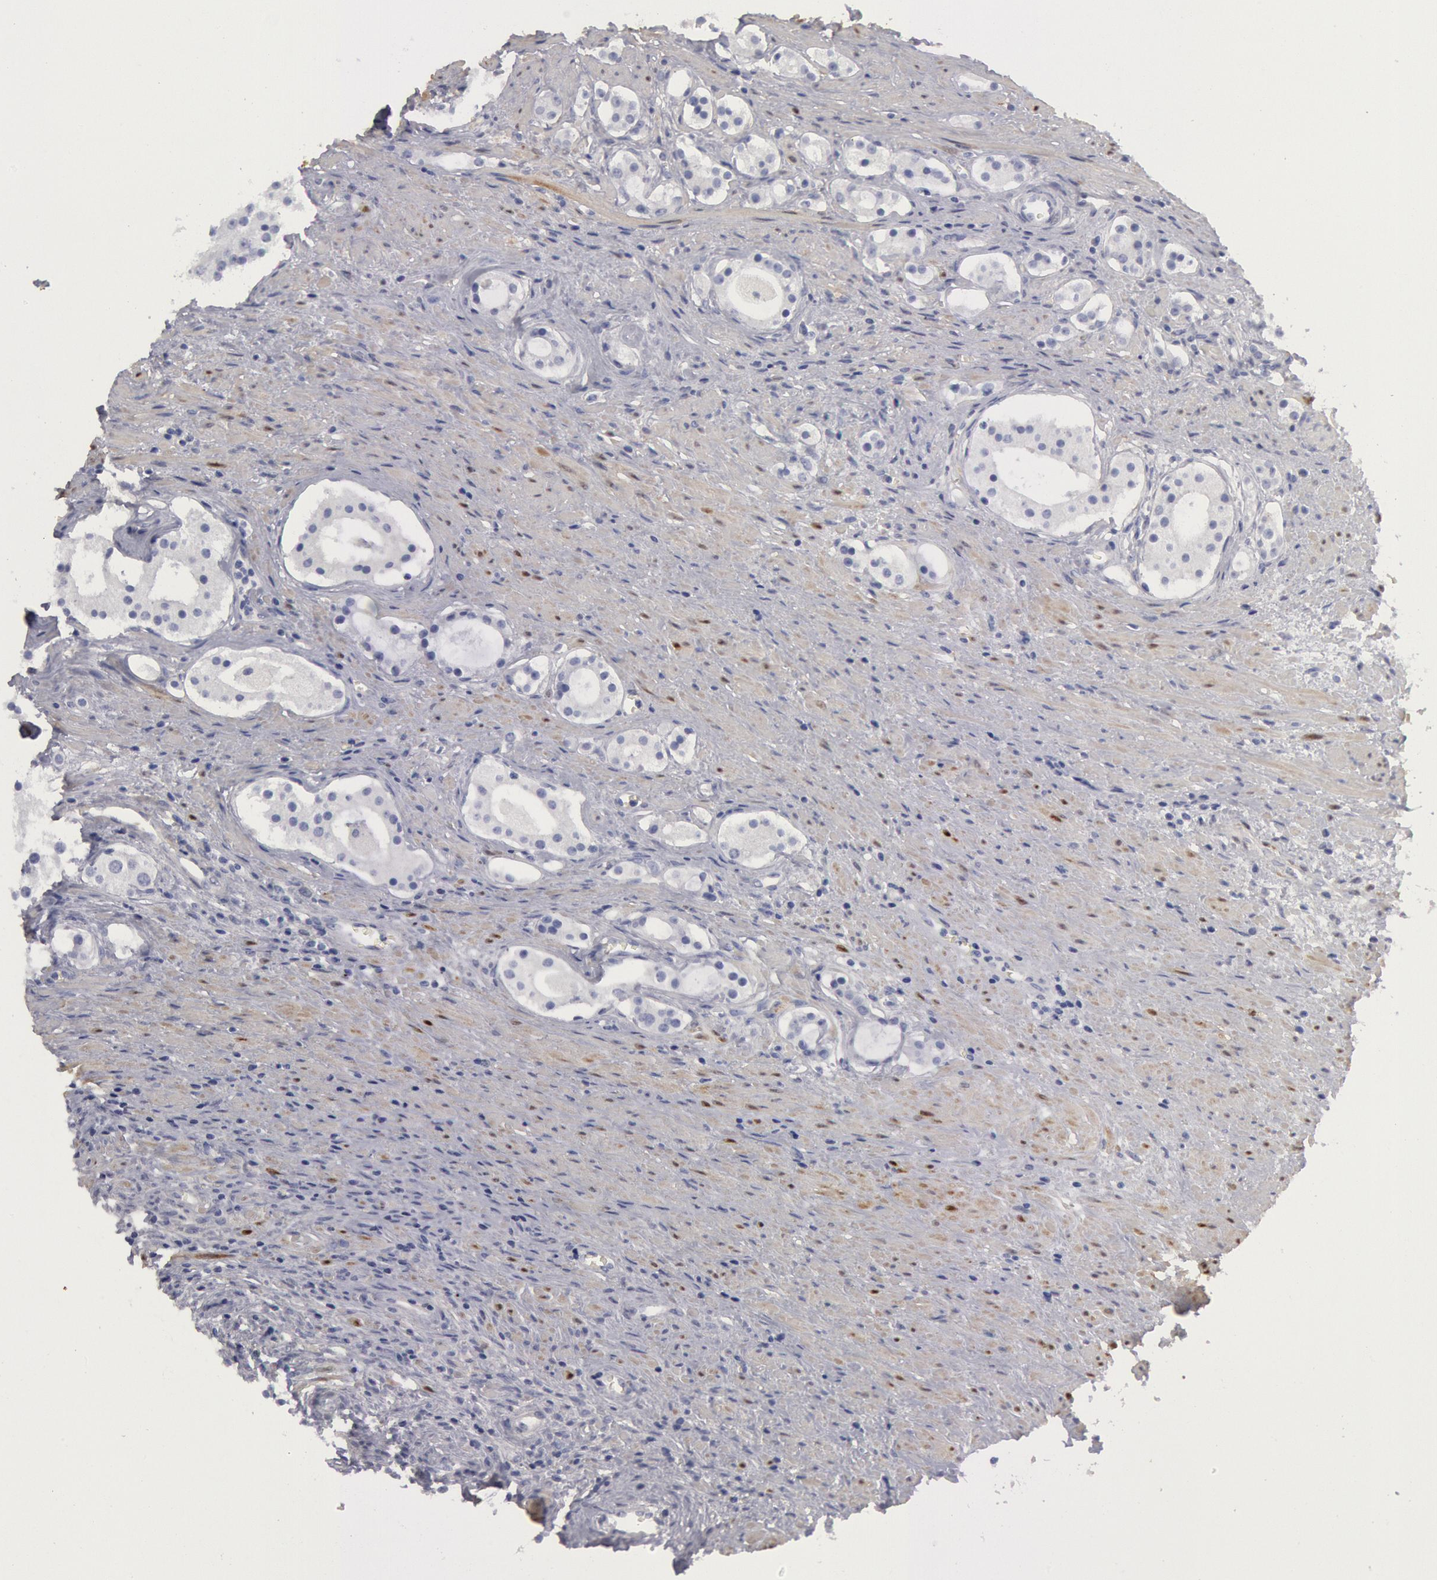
{"staining": {"intensity": "negative", "quantity": "none", "location": "none"}, "tissue": "prostate cancer", "cell_type": "Tumor cells", "image_type": "cancer", "snomed": [{"axis": "morphology", "description": "Adenocarcinoma, Medium grade"}, {"axis": "topography", "description": "Prostate"}], "caption": "The image demonstrates no staining of tumor cells in prostate cancer (medium-grade adenocarcinoma).", "gene": "FHL1", "patient": {"sex": "male", "age": 73}}